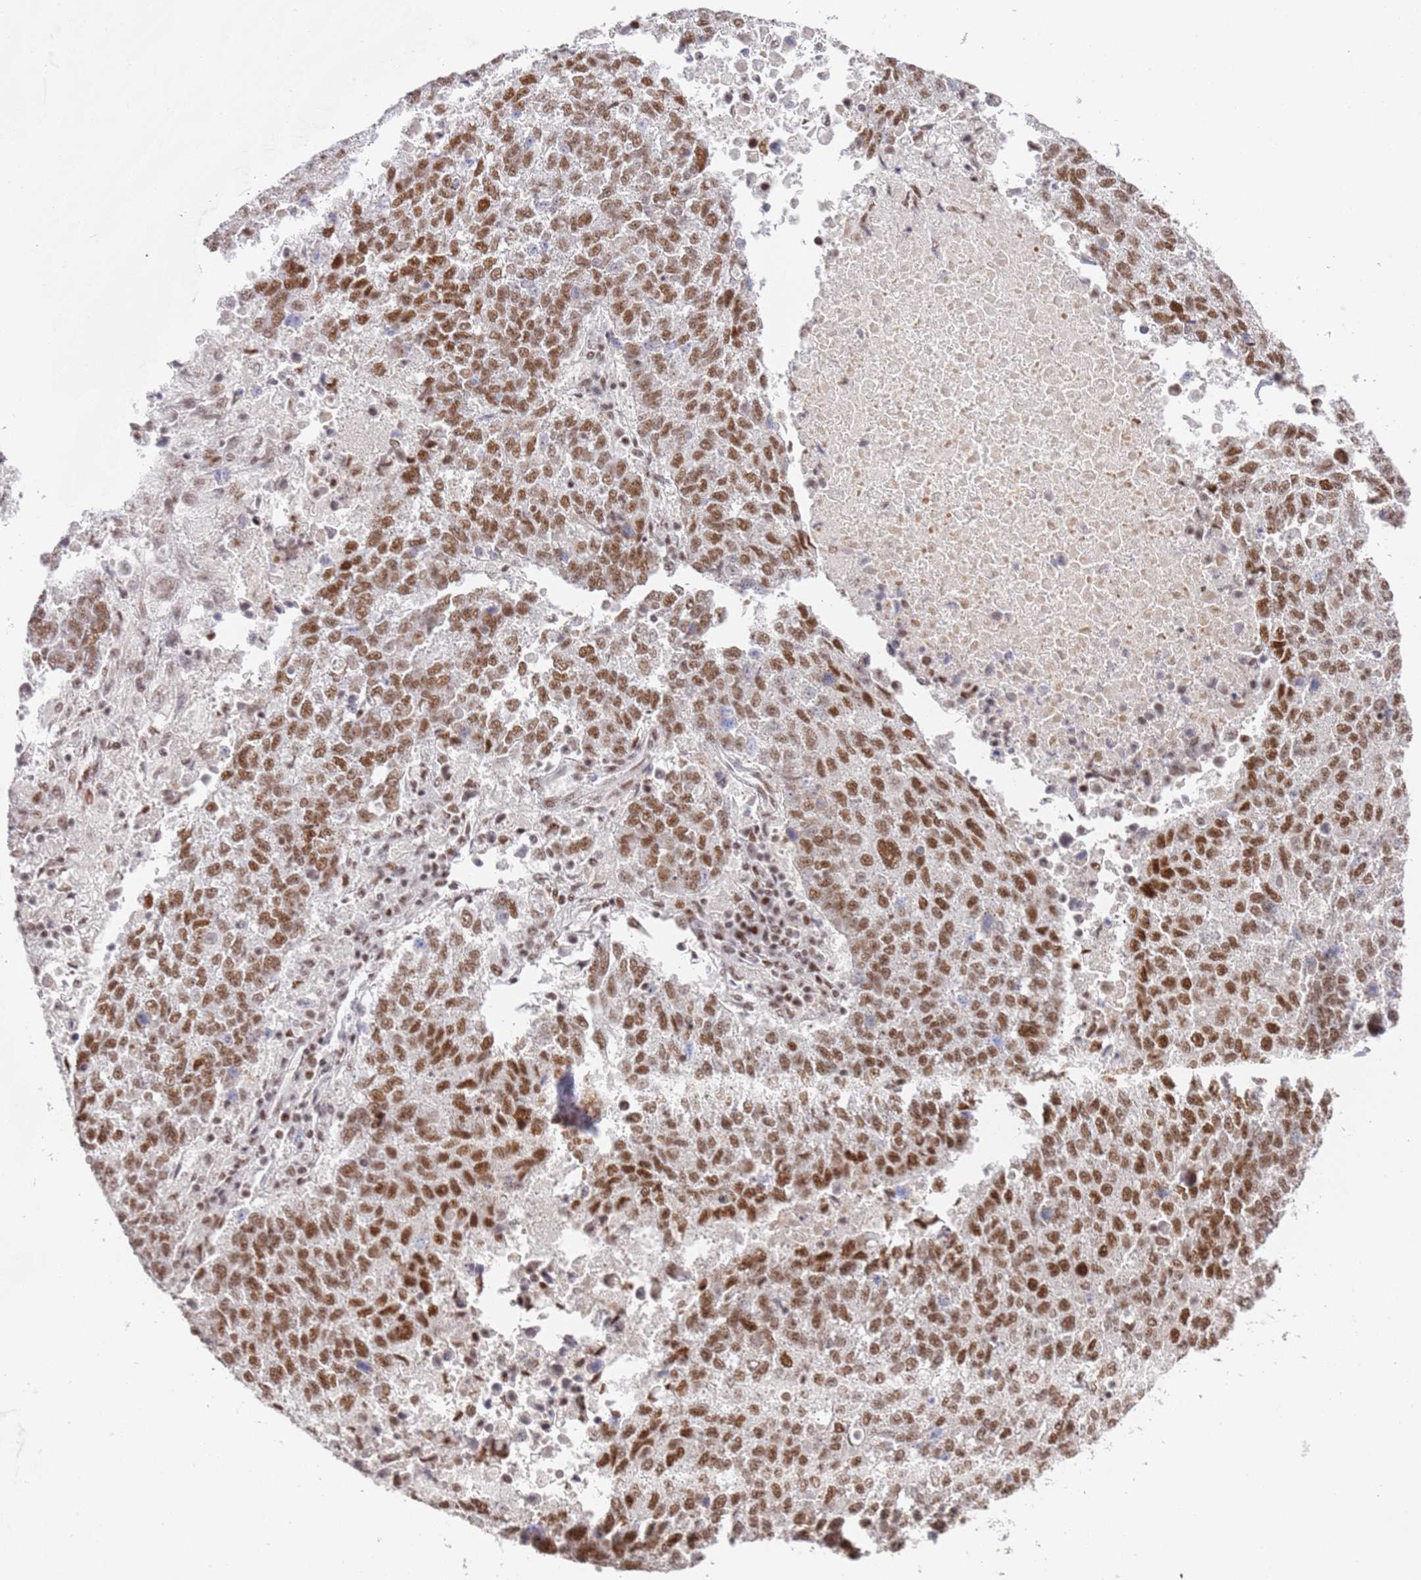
{"staining": {"intensity": "moderate", "quantity": ">75%", "location": "nuclear"}, "tissue": "lung cancer", "cell_type": "Tumor cells", "image_type": "cancer", "snomed": [{"axis": "morphology", "description": "Squamous cell carcinoma, NOS"}, {"axis": "topography", "description": "Lung"}], "caption": "Lung cancer tissue exhibits moderate nuclear positivity in about >75% of tumor cells, visualized by immunohistochemistry. Using DAB (3,3'-diaminobenzidine) (brown) and hematoxylin (blue) stains, captured at high magnification using brightfield microscopy.", "gene": "AKAP8L", "patient": {"sex": "male", "age": 73}}